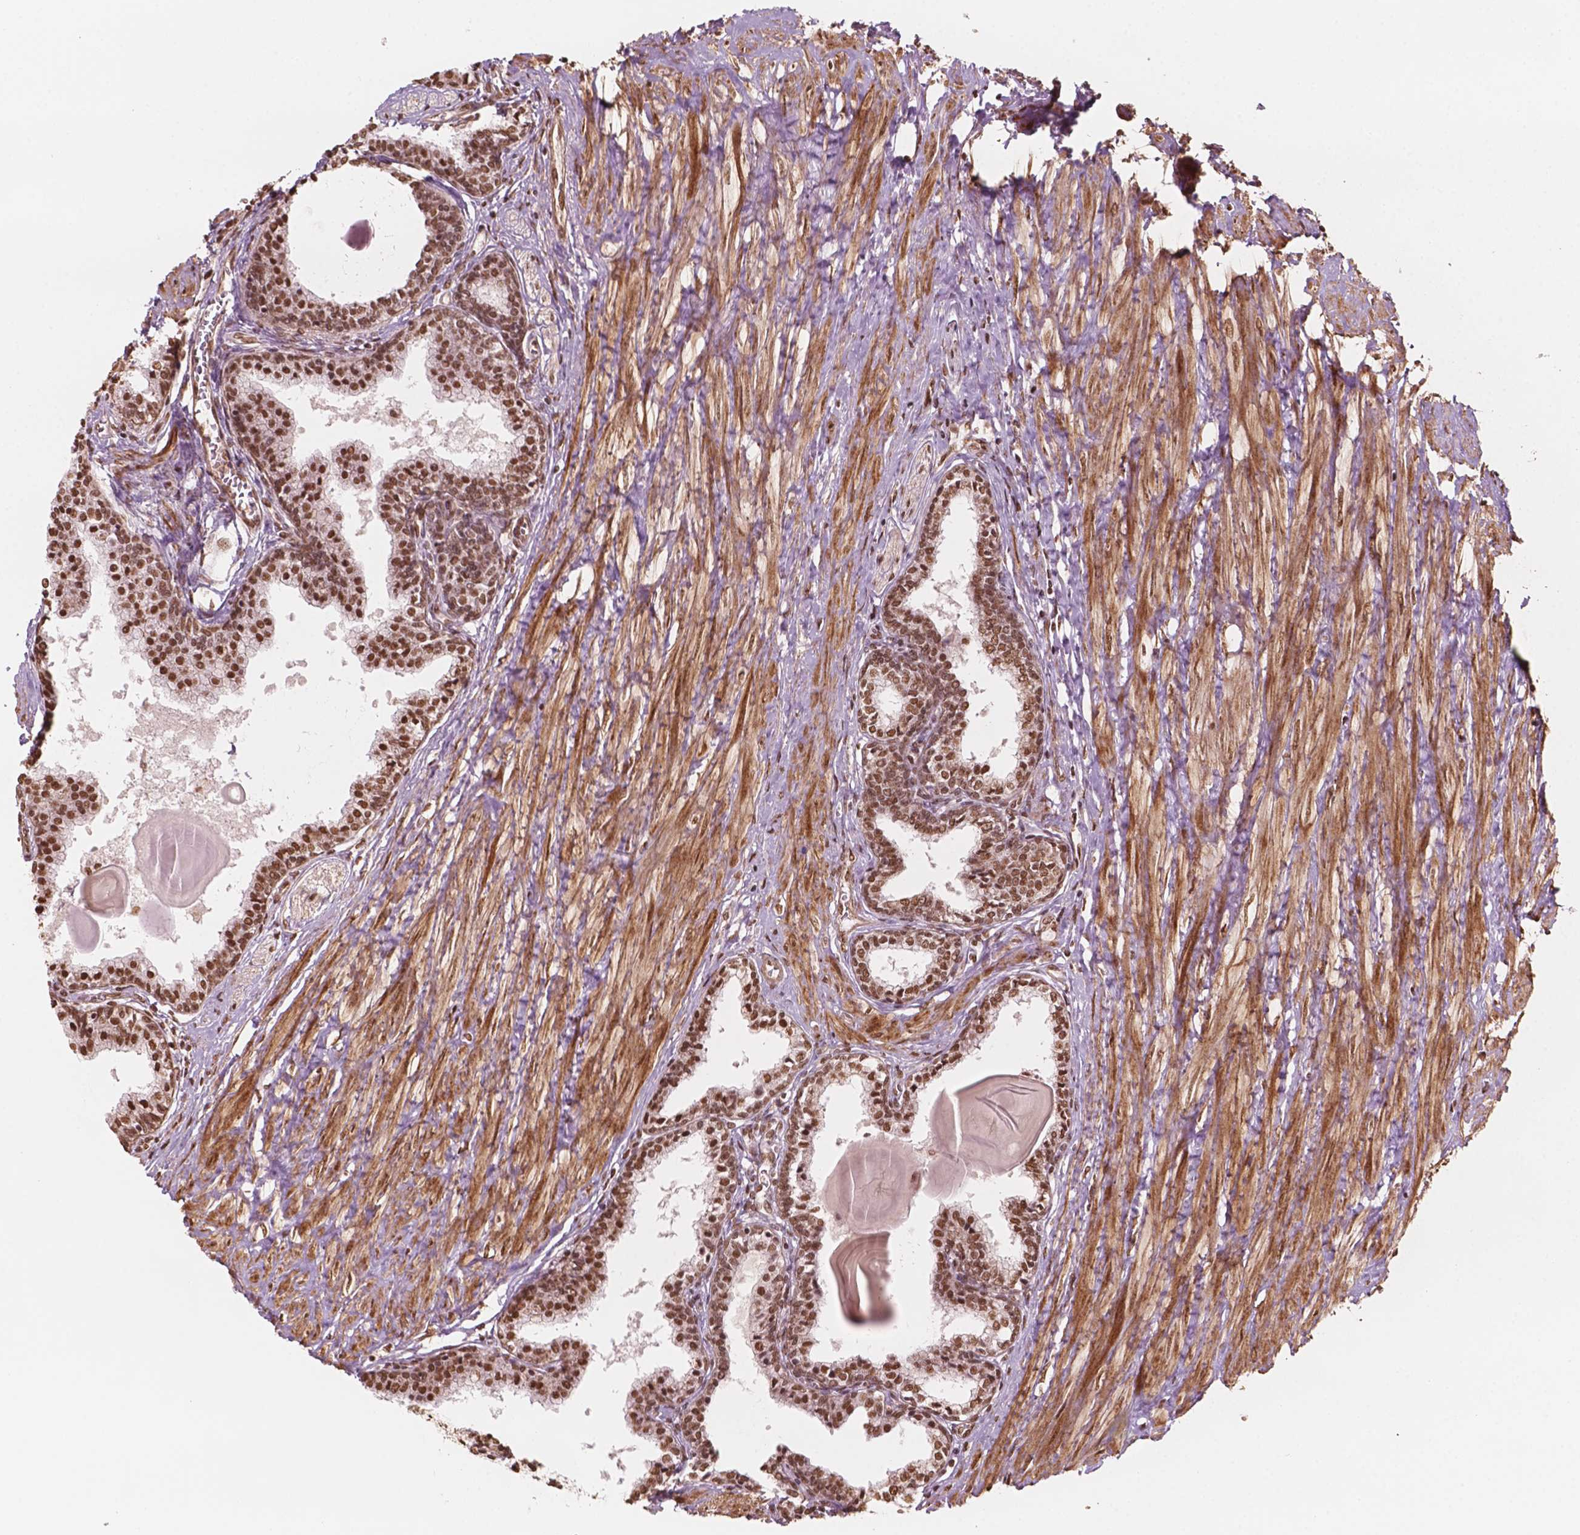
{"staining": {"intensity": "strong", "quantity": ">75%", "location": "nuclear"}, "tissue": "prostate", "cell_type": "Glandular cells", "image_type": "normal", "snomed": [{"axis": "morphology", "description": "Normal tissue, NOS"}, {"axis": "topography", "description": "Prostate"}], "caption": "This is a micrograph of IHC staining of normal prostate, which shows strong staining in the nuclear of glandular cells.", "gene": "GTF3C5", "patient": {"sex": "male", "age": 55}}